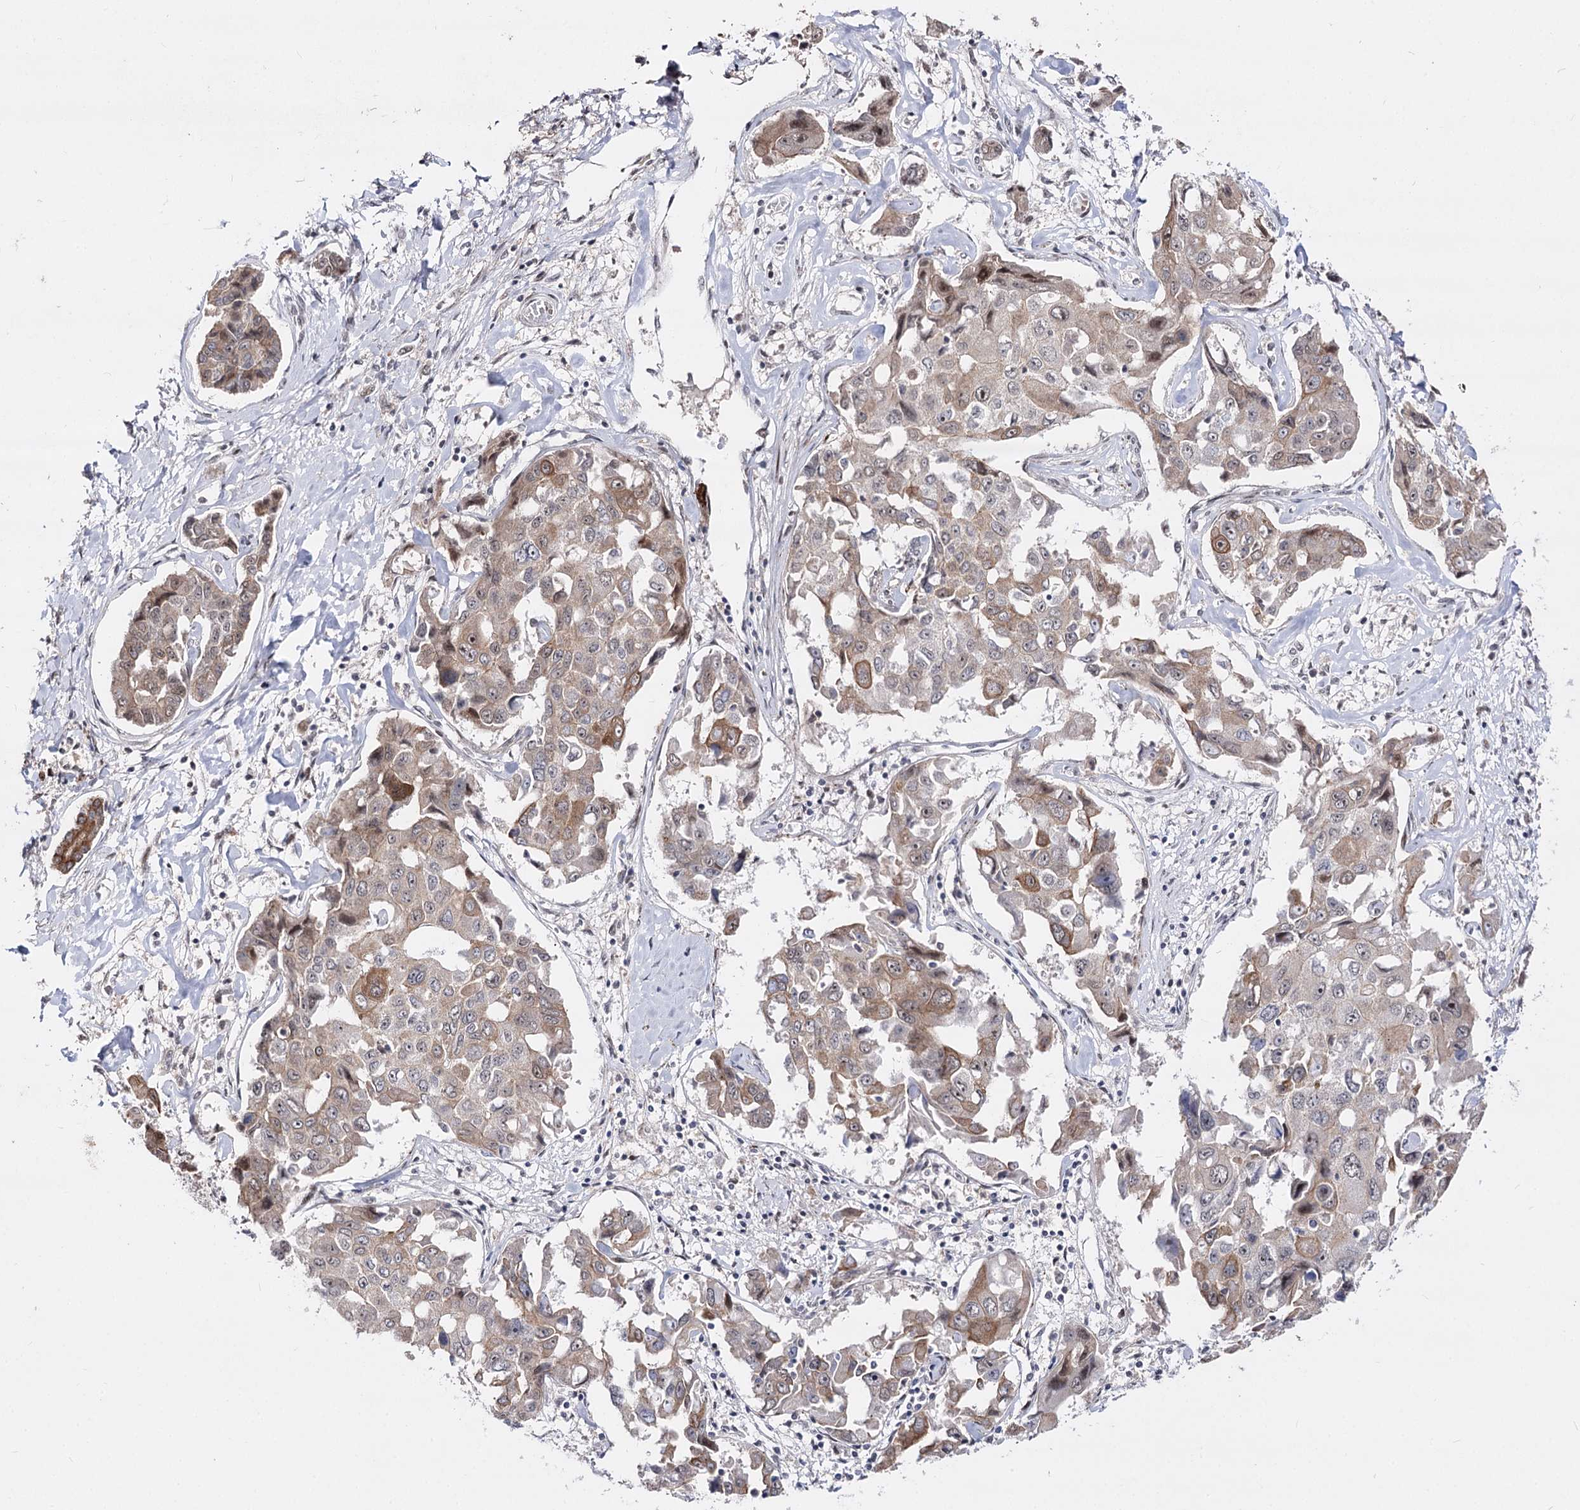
{"staining": {"intensity": "moderate", "quantity": ">75%", "location": "cytoplasmic/membranous"}, "tissue": "liver cancer", "cell_type": "Tumor cells", "image_type": "cancer", "snomed": [{"axis": "morphology", "description": "Cholangiocarcinoma"}, {"axis": "topography", "description": "Liver"}], "caption": "Protein expression analysis of liver cancer (cholangiocarcinoma) shows moderate cytoplasmic/membranous positivity in about >75% of tumor cells. The staining was performed using DAB to visualize the protein expression in brown, while the nuclei were stained in blue with hematoxylin (Magnification: 20x).", "gene": "STOX1", "patient": {"sex": "male", "age": 59}}